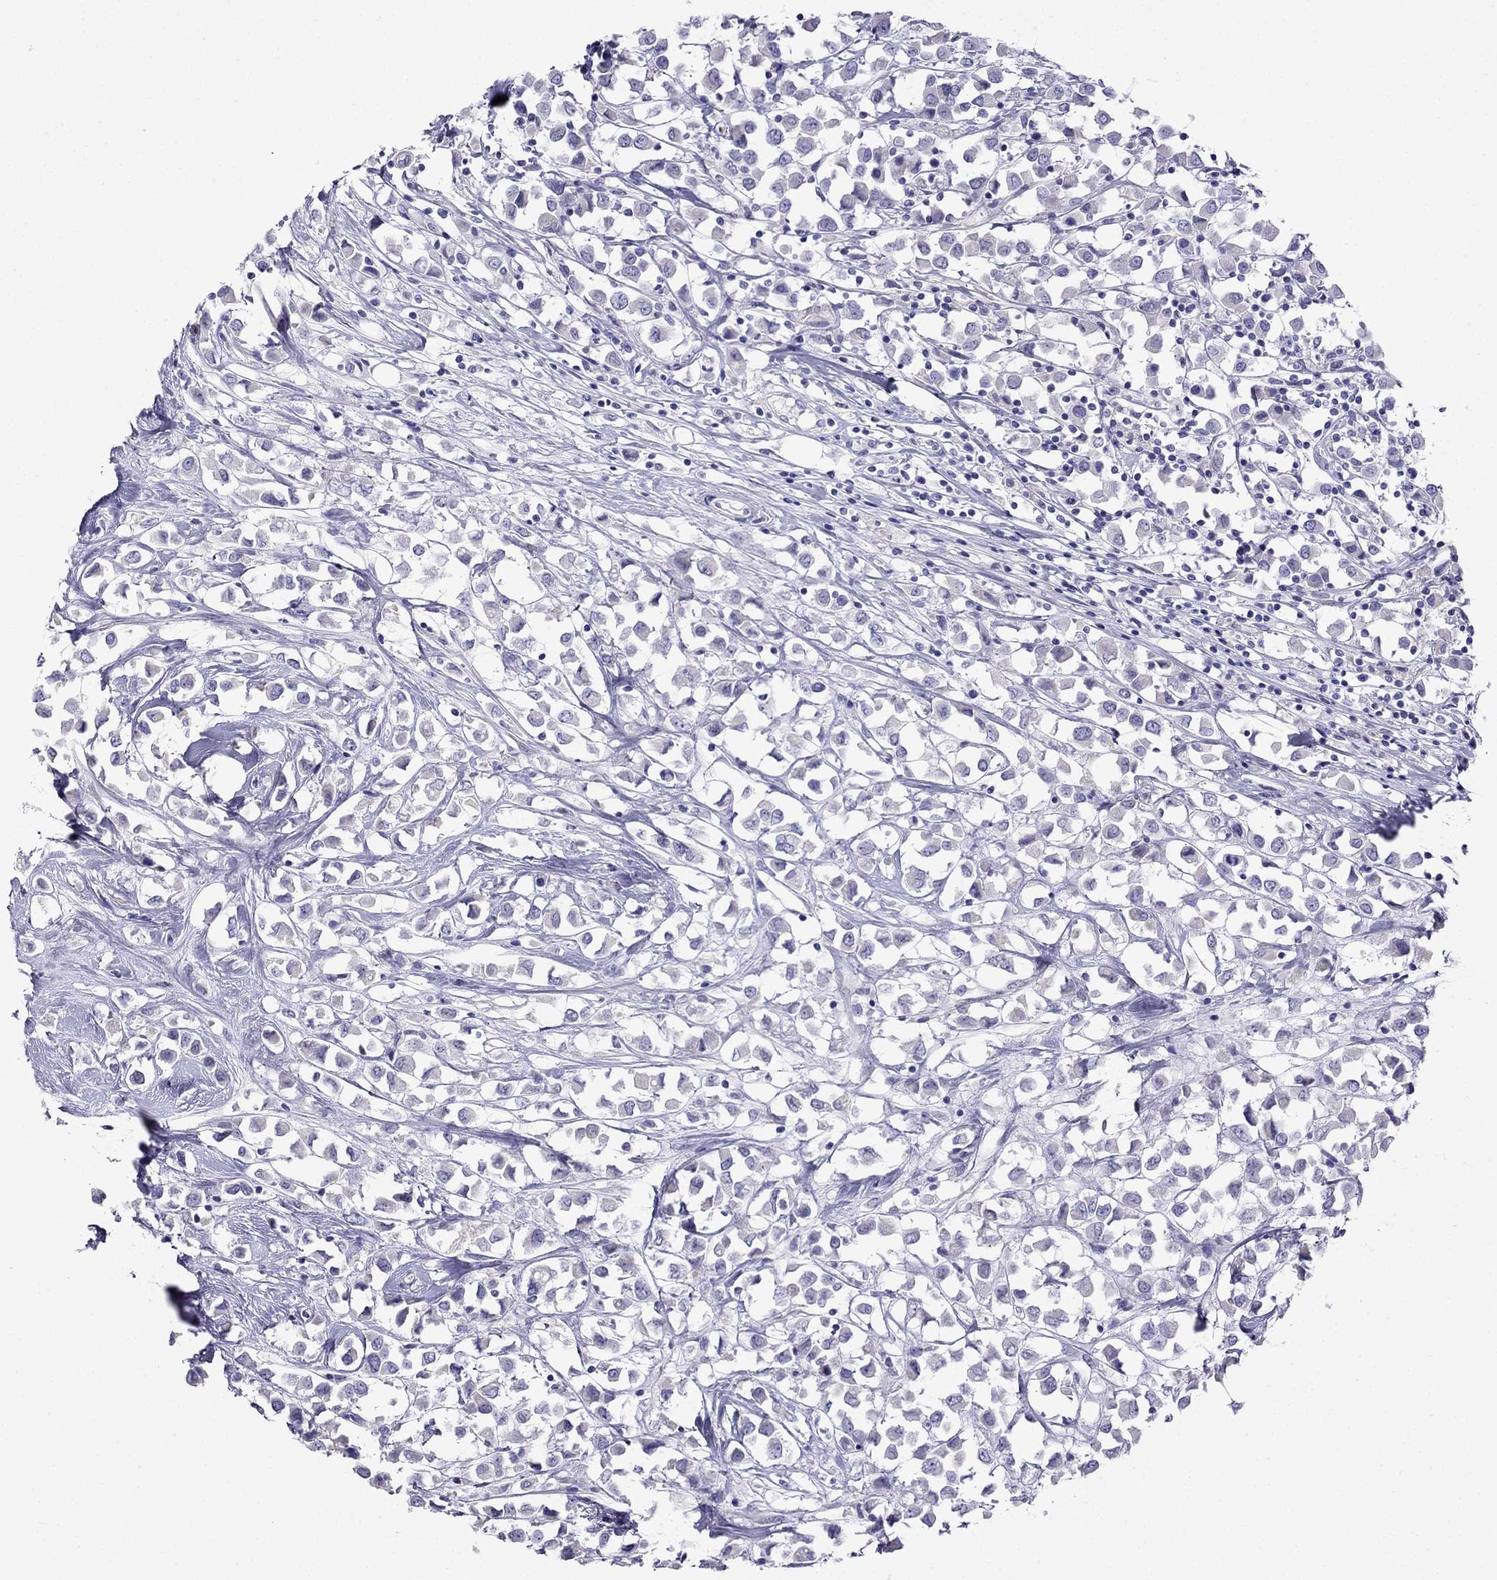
{"staining": {"intensity": "negative", "quantity": "none", "location": "none"}, "tissue": "breast cancer", "cell_type": "Tumor cells", "image_type": "cancer", "snomed": [{"axis": "morphology", "description": "Duct carcinoma"}, {"axis": "topography", "description": "Breast"}], "caption": "Histopathology image shows no protein expression in tumor cells of breast cancer (infiltrating ductal carcinoma) tissue.", "gene": "PATE1", "patient": {"sex": "female", "age": 61}}